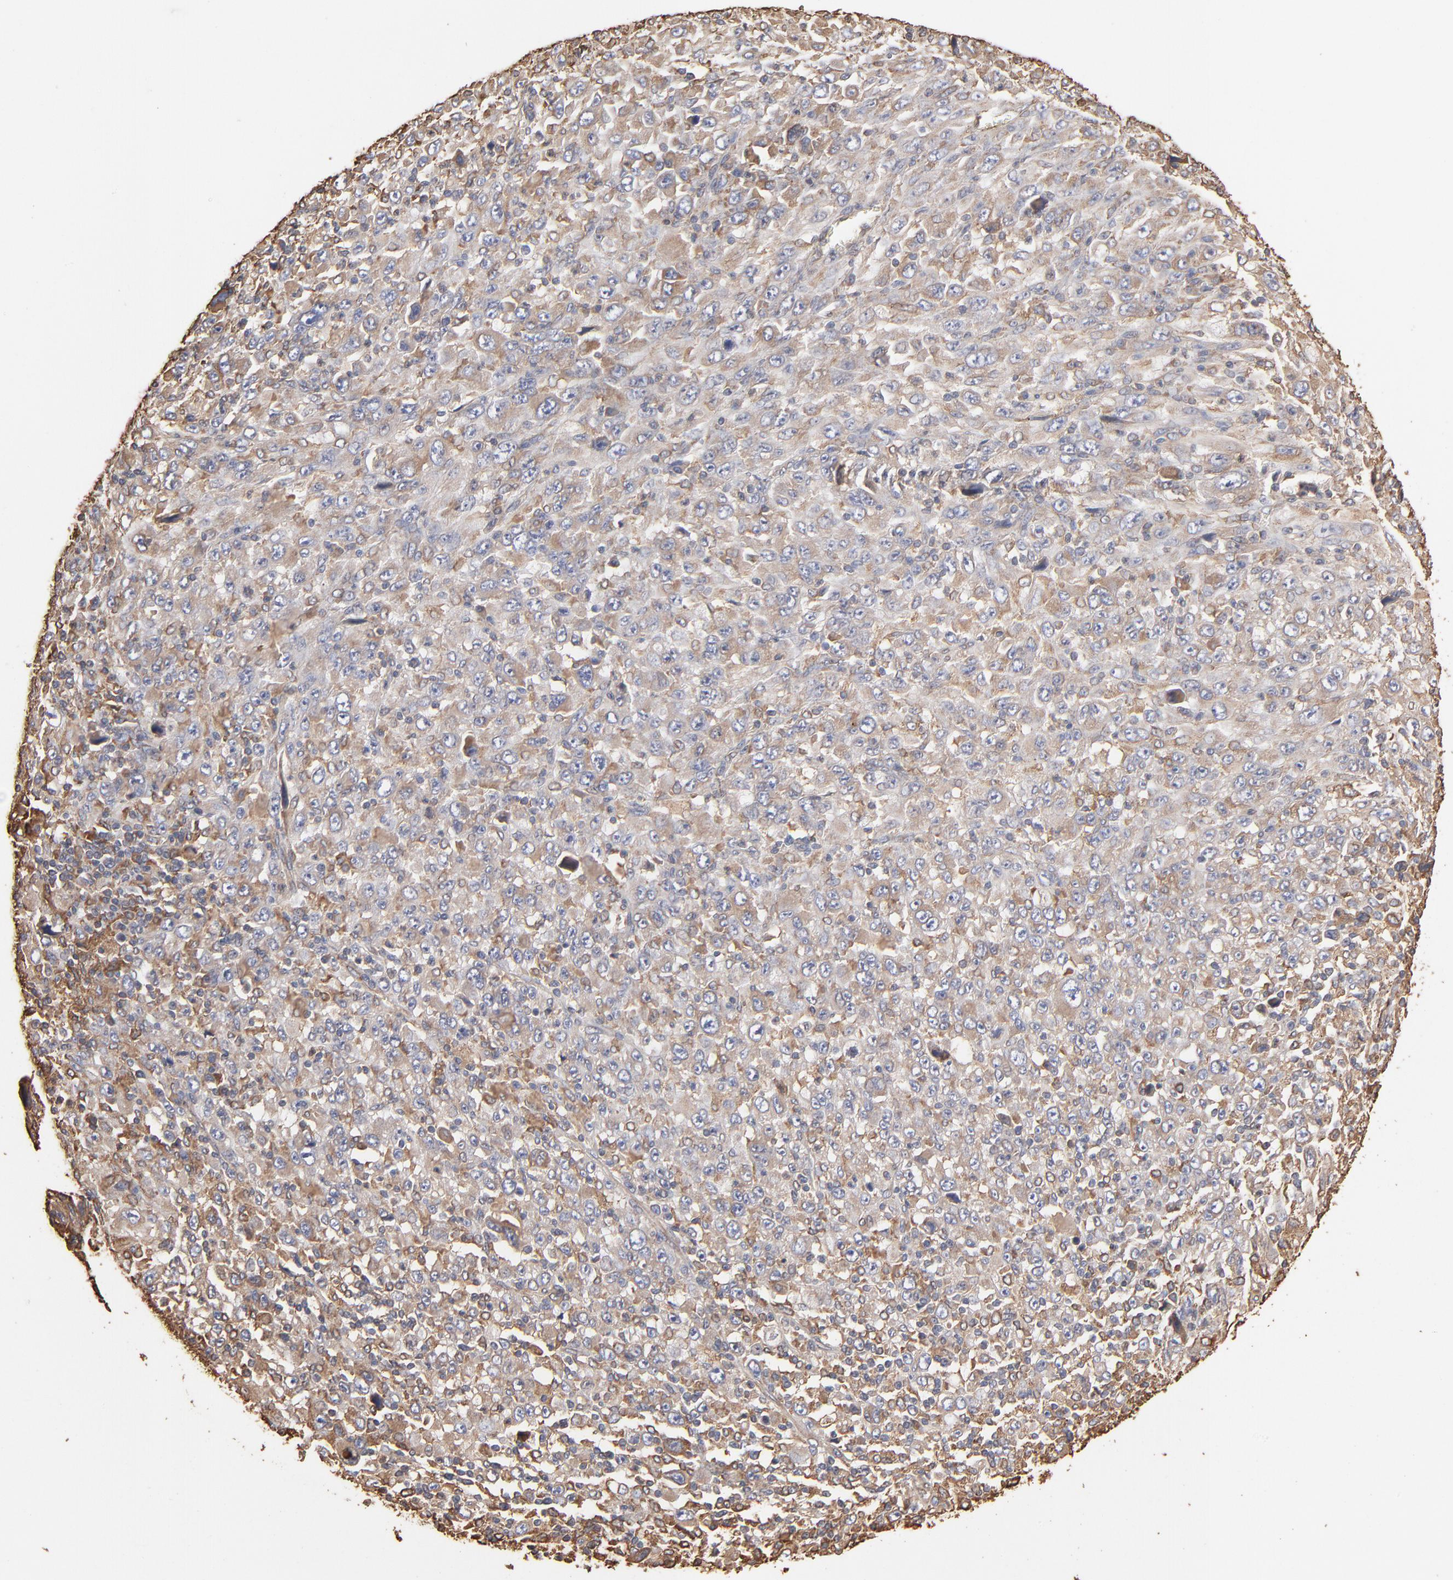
{"staining": {"intensity": "moderate", "quantity": ">75%", "location": "cytoplasmic/membranous"}, "tissue": "melanoma", "cell_type": "Tumor cells", "image_type": "cancer", "snomed": [{"axis": "morphology", "description": "Malignant melanoma, Metastatic site"}, {"axis": "topography", "description": "Skin"}], "caption": "The image demonstrates staining of melanoma, revealing moderate cytoplasmic/membranous protein positivity (brown color) within tumor cells. (DAB = brown stain, brightfield microscopy at high magnification).", "gene": "PDIA3", "patient": {"sex": "female", "age": 56}}